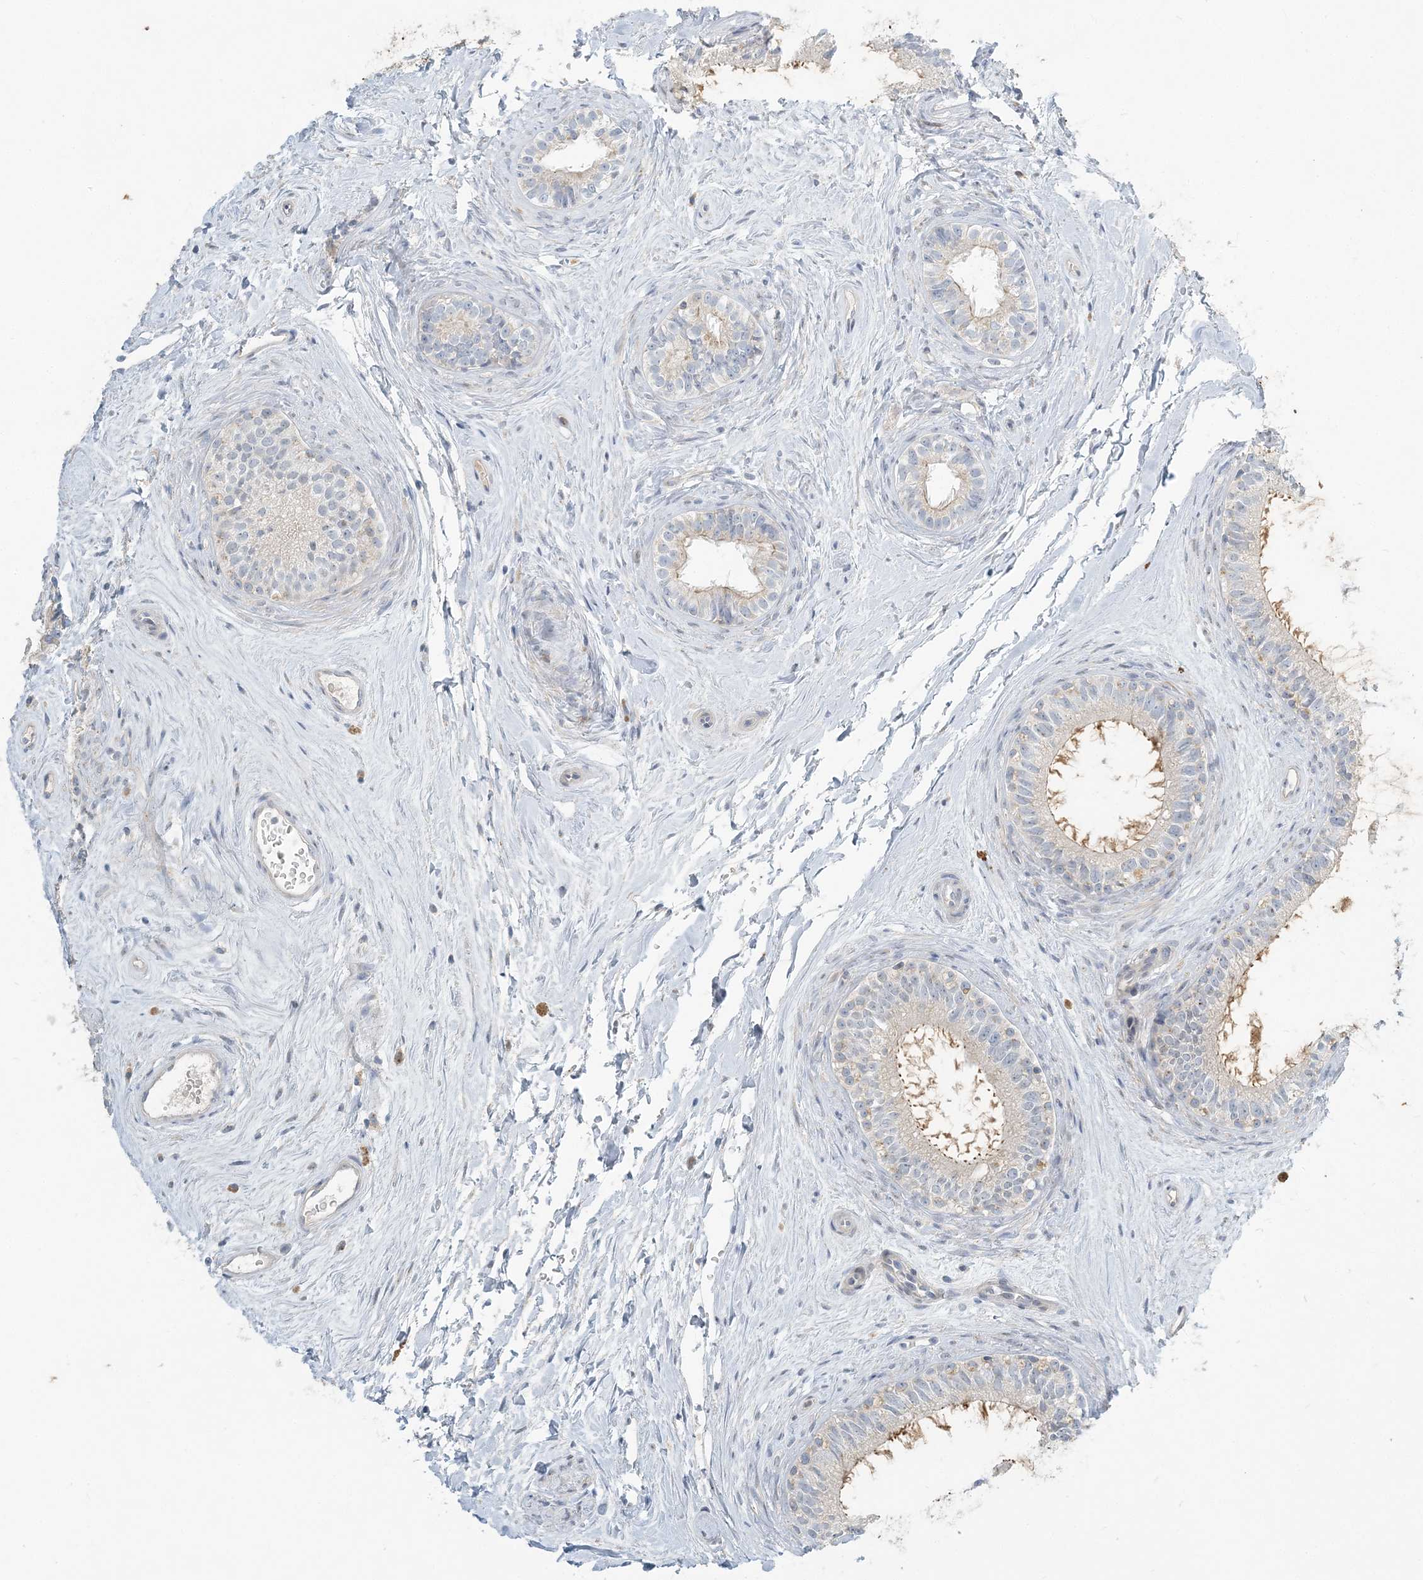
{"staining": {"intensity": "moderate", "quantity": "<25%", "location": "cytoplasmic/membranous"}, "tissue": "epididymis", "cell_type": "Glandular cells", "image_type": "normal", "snomed": [{"axis": "morphology", "description": "Normal tissue, NOS"}, {"axis": "topography", "description": "Epididymis"}], "caption": "Immunohistochemical staining of unremarkable epididymis reveals <25% levels of moderate cytoplasmic/membranous protein positivity in approximately <25% of glandular cells.", "gene": "NAA11", "patient": {"sex": "male", "age": 71}}